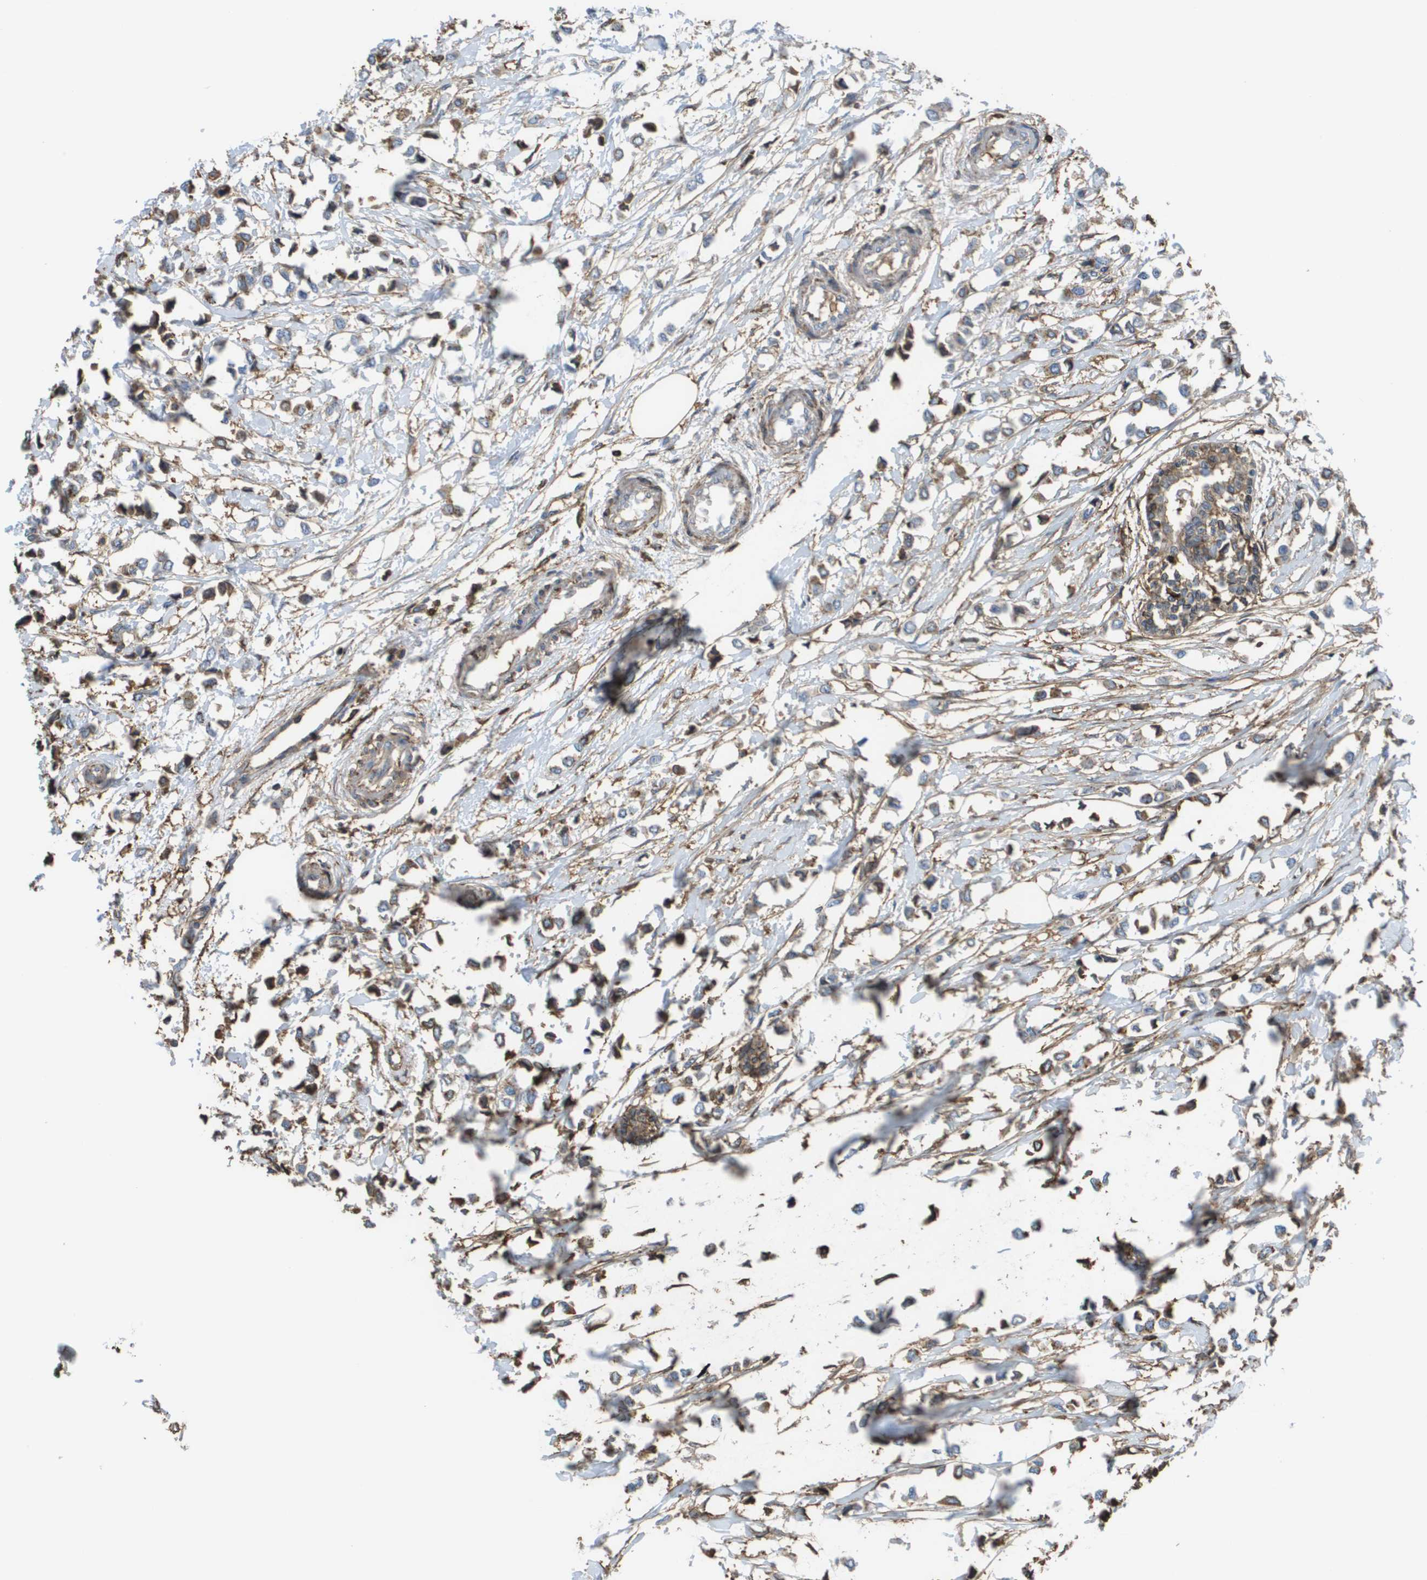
{"staining": {"intensity": "weak", "quantity": ">75%", "location": "cytoplasmic/membranous"}, "tissue": "breast cancer", "cell_type": "Tumor cells", "image_type": "cancer", "snomed": [{"axis": "morphology", "description": "Lobular carcinoma"}, {"axis": "topography", "description": "Breast"}], "caption": "Tumor cells display low levels of weak cytoplasmic/membranous positivity in approximately >75% of cells in breast cancer.", "gene": "PASK", "patient": {"sex": "female", "age": 51}}